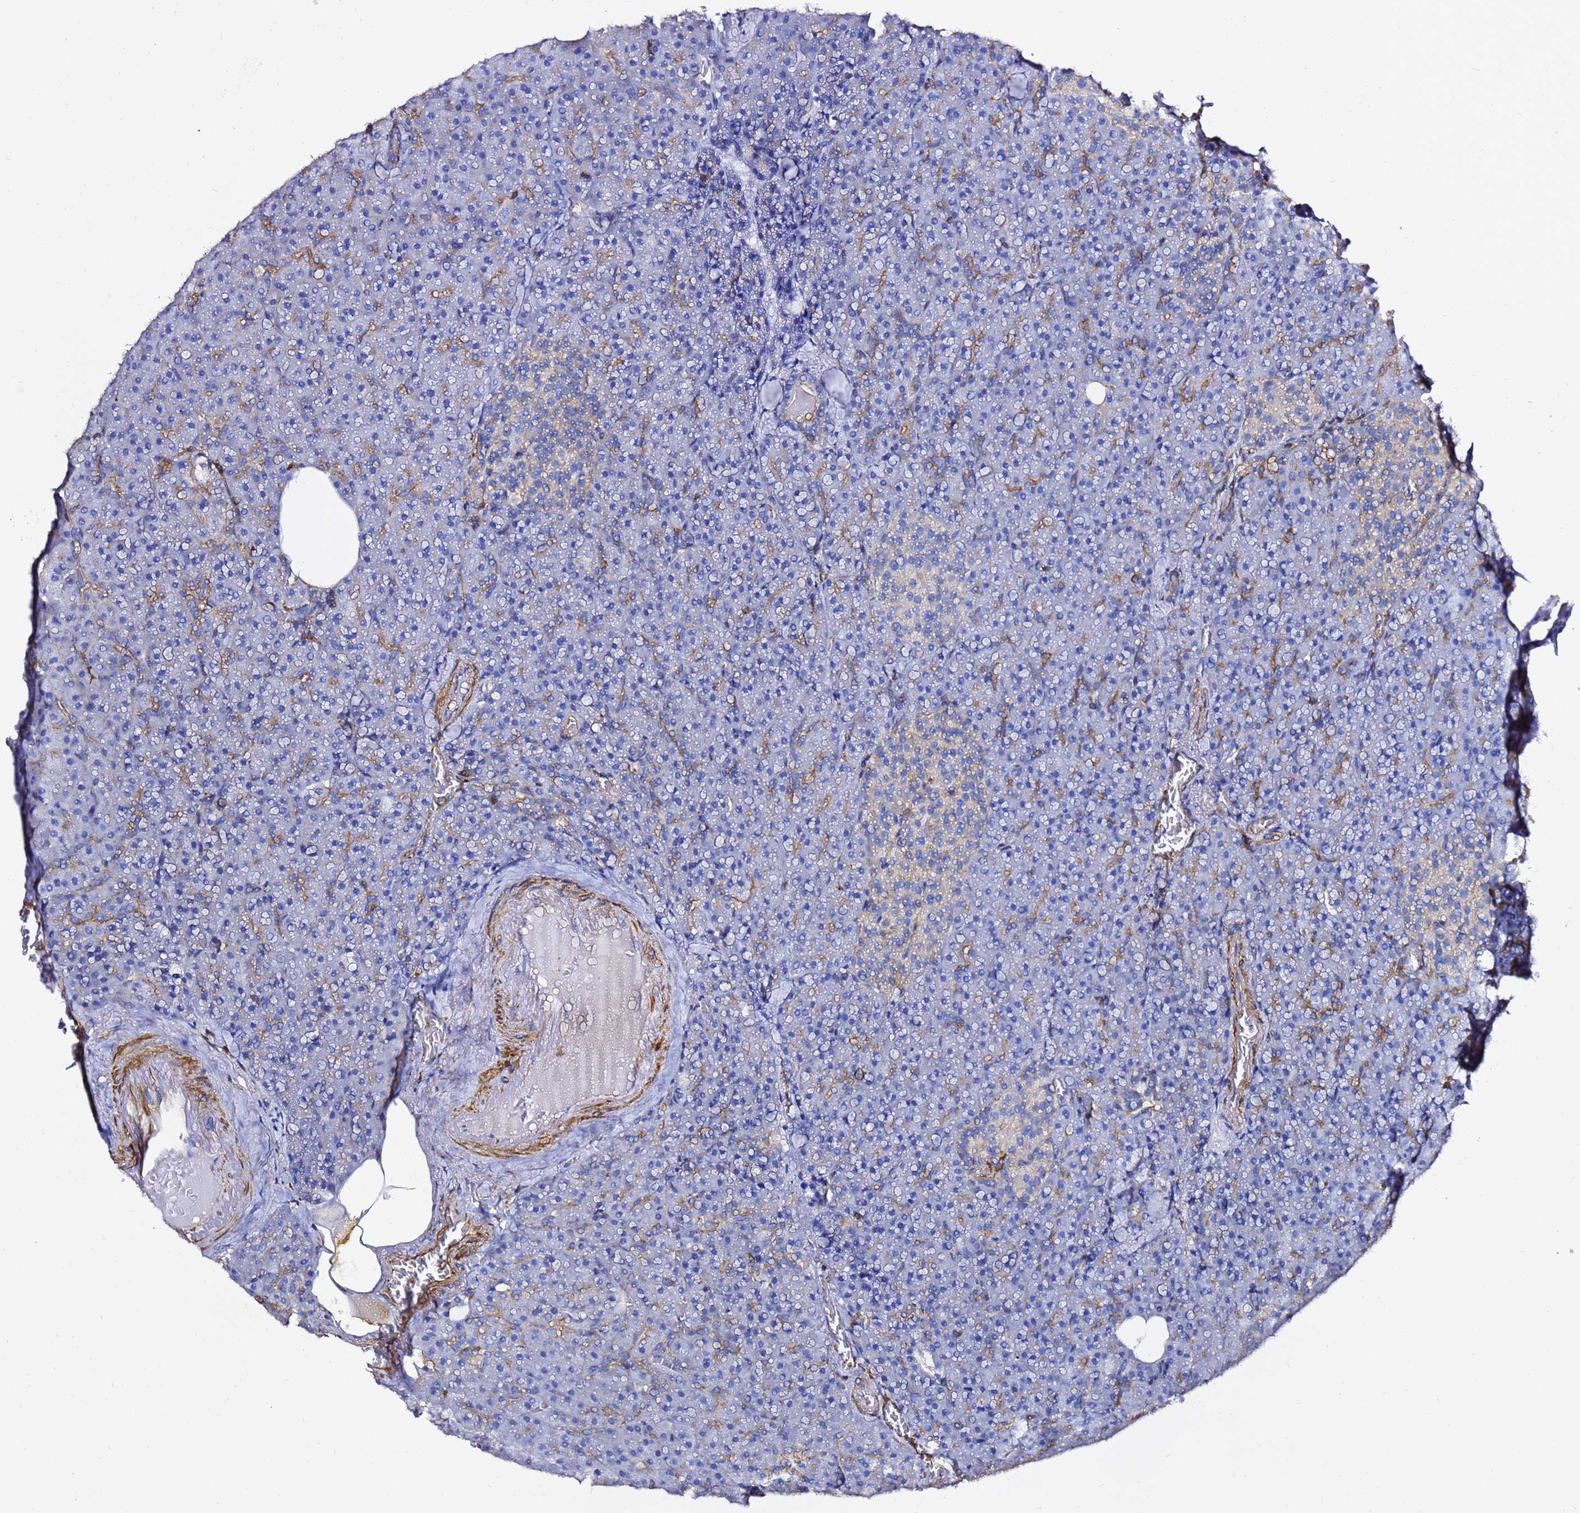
{"staining": {"intensity": "moderate", "quantity": "<25%", "location": "cytoplasmic/membranous"}, "tissue": "pancreas", "cell_type": "Exocrine glandular cells", "image_type": "normal", "snomed": [{"axis": "morphology", "description": "Normal tissue, NOS"}, {"axis": "topography", "description": "Pancreas"}], "caption": "A micrograph of pancreas stained for a protein shows moderate cytoplasmic/membranous brown staining in exocrine glandular cells. (DAB IHC with brightfield microscopy, high magnification).", "gene": "ACTA1", "patient": {"sex": "female", "age": 74}}